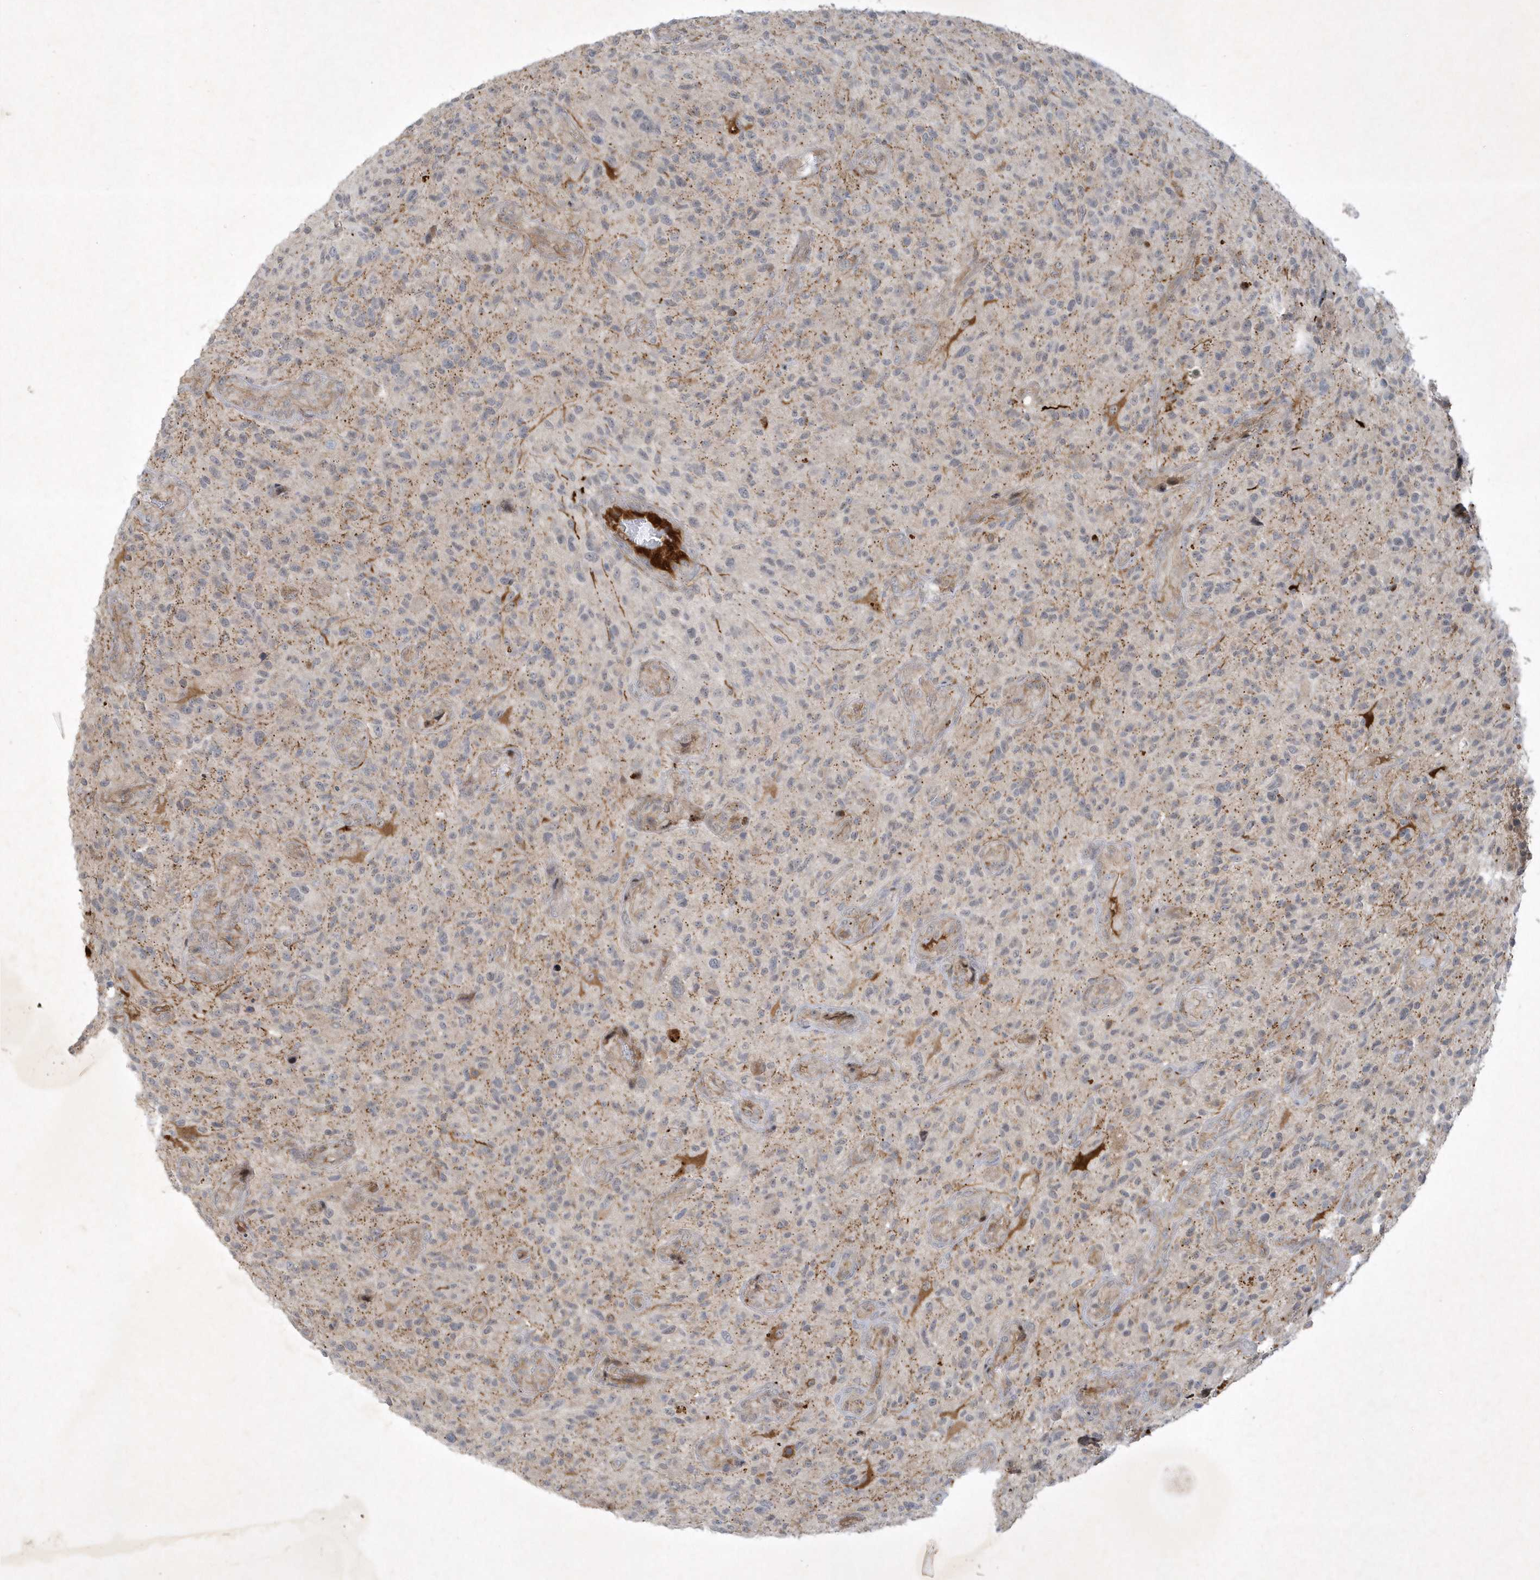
{"staining": {"intensity": "negative", "quantity": "none", "location": "none"}, "tissue": "glioma", "cell_type": "Tumor cells", "image_type": "cancer", "snomed": [{"axis": "morphology", "description": "Glioma, malignant, High grade"}, {"axis": "topography", "description": "Brain"}], "caption": "This is a photomicrograph of IHC staining of glioma, which shows no staining in tumor cells.", "gene": "THG1L", "patient": {"sex": "male", "age": 47}}